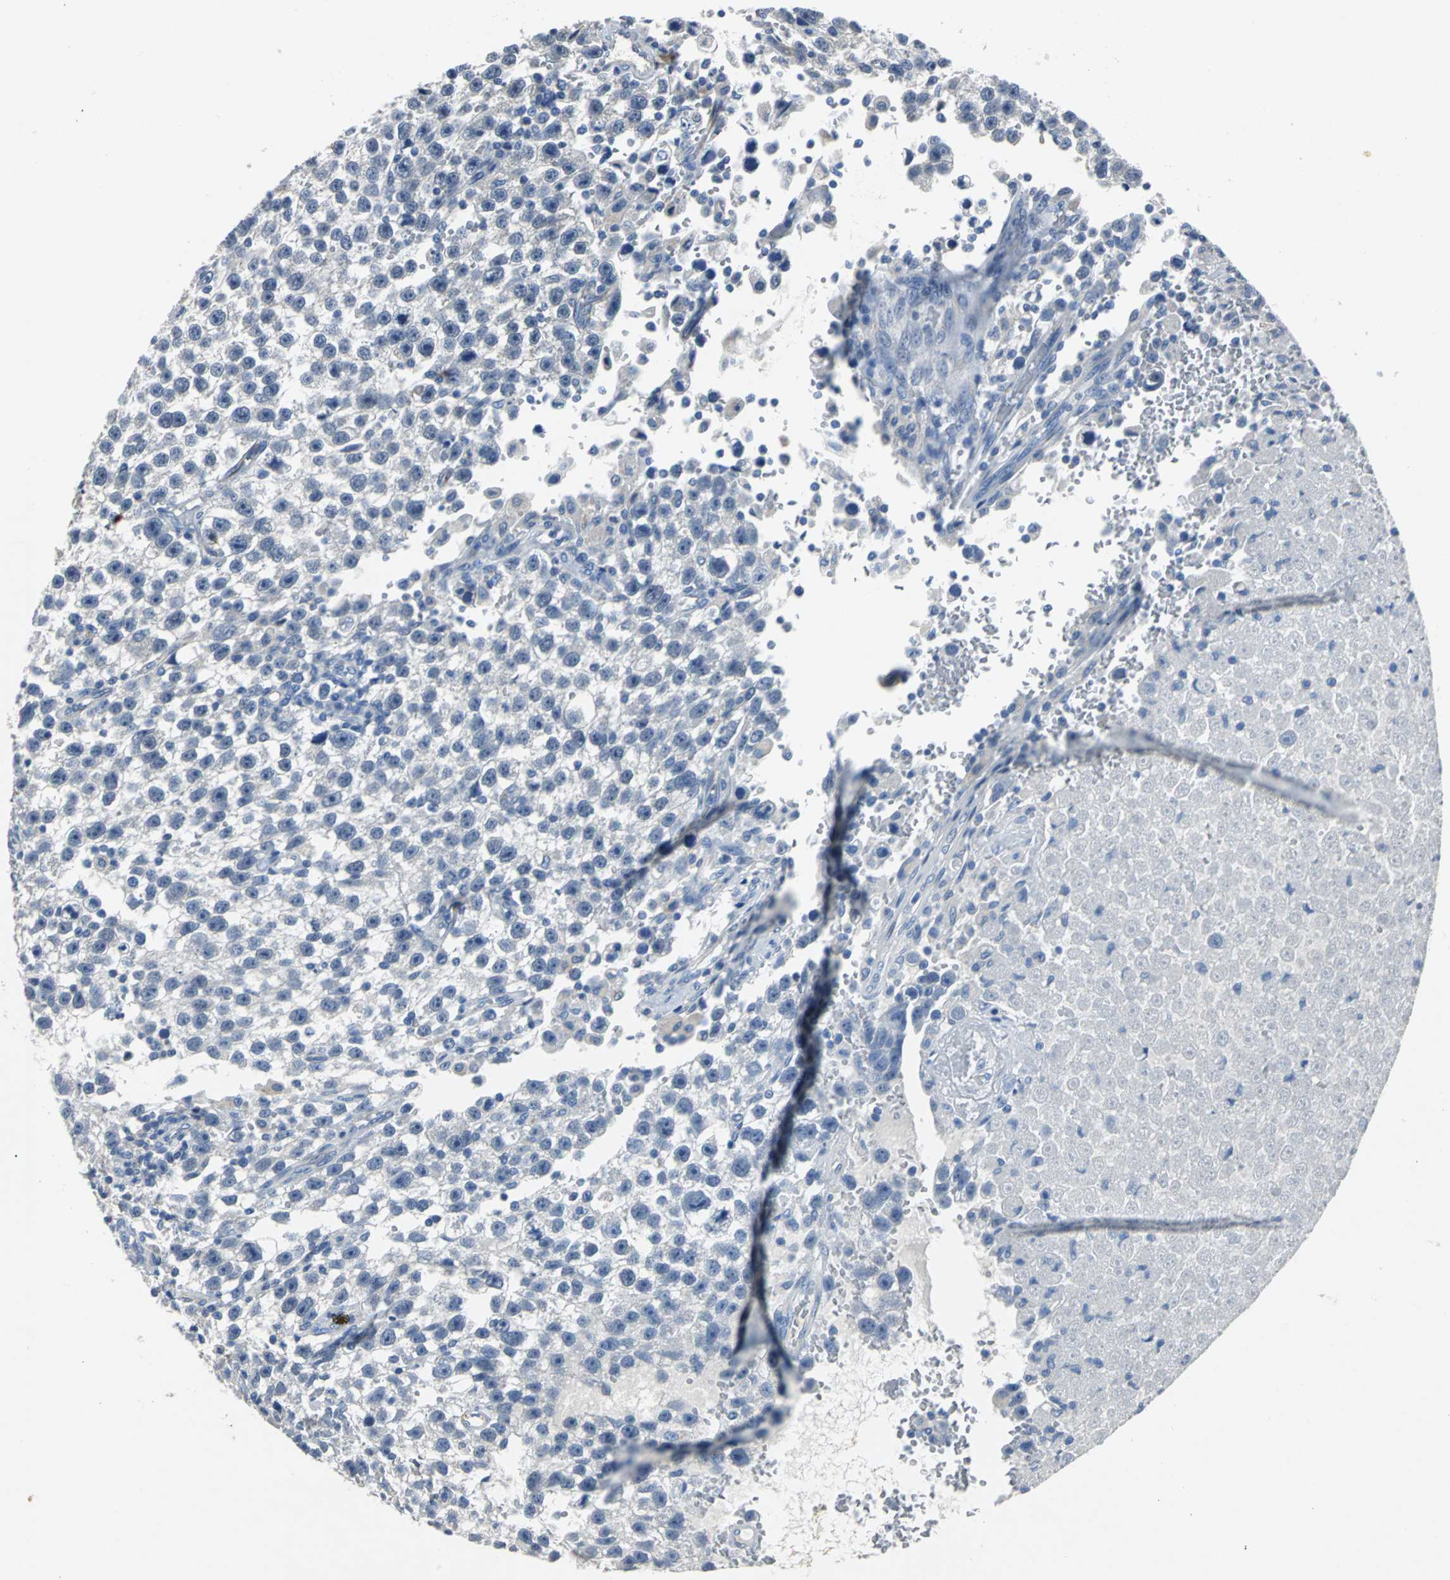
{"staining": {"intensity": "negative", "quantity": "none", "location": "none"}, "tissue": "testis cancer", "cell_type": "Tumor cells", "image_type": "cancer", "snomed": [{"axis": "morphology", "description": "Seminoma, NOS"}, {"axis": "topography", "description": "Testis"}], "caption": "Immunohistochemistry photomicrograph of neoplastic tissue: seminoma (testis) stained with DAB (3,3'-diaminobenzidine) displays no significant protein staining in tumor cells. Brightfield microscopy of immunohistochemistry stained with DAB (brown) and hematoxylin (blue), captured at high magnification.", "gene": "EFNB3", "patient": {"sex": "male", "age": 33}}